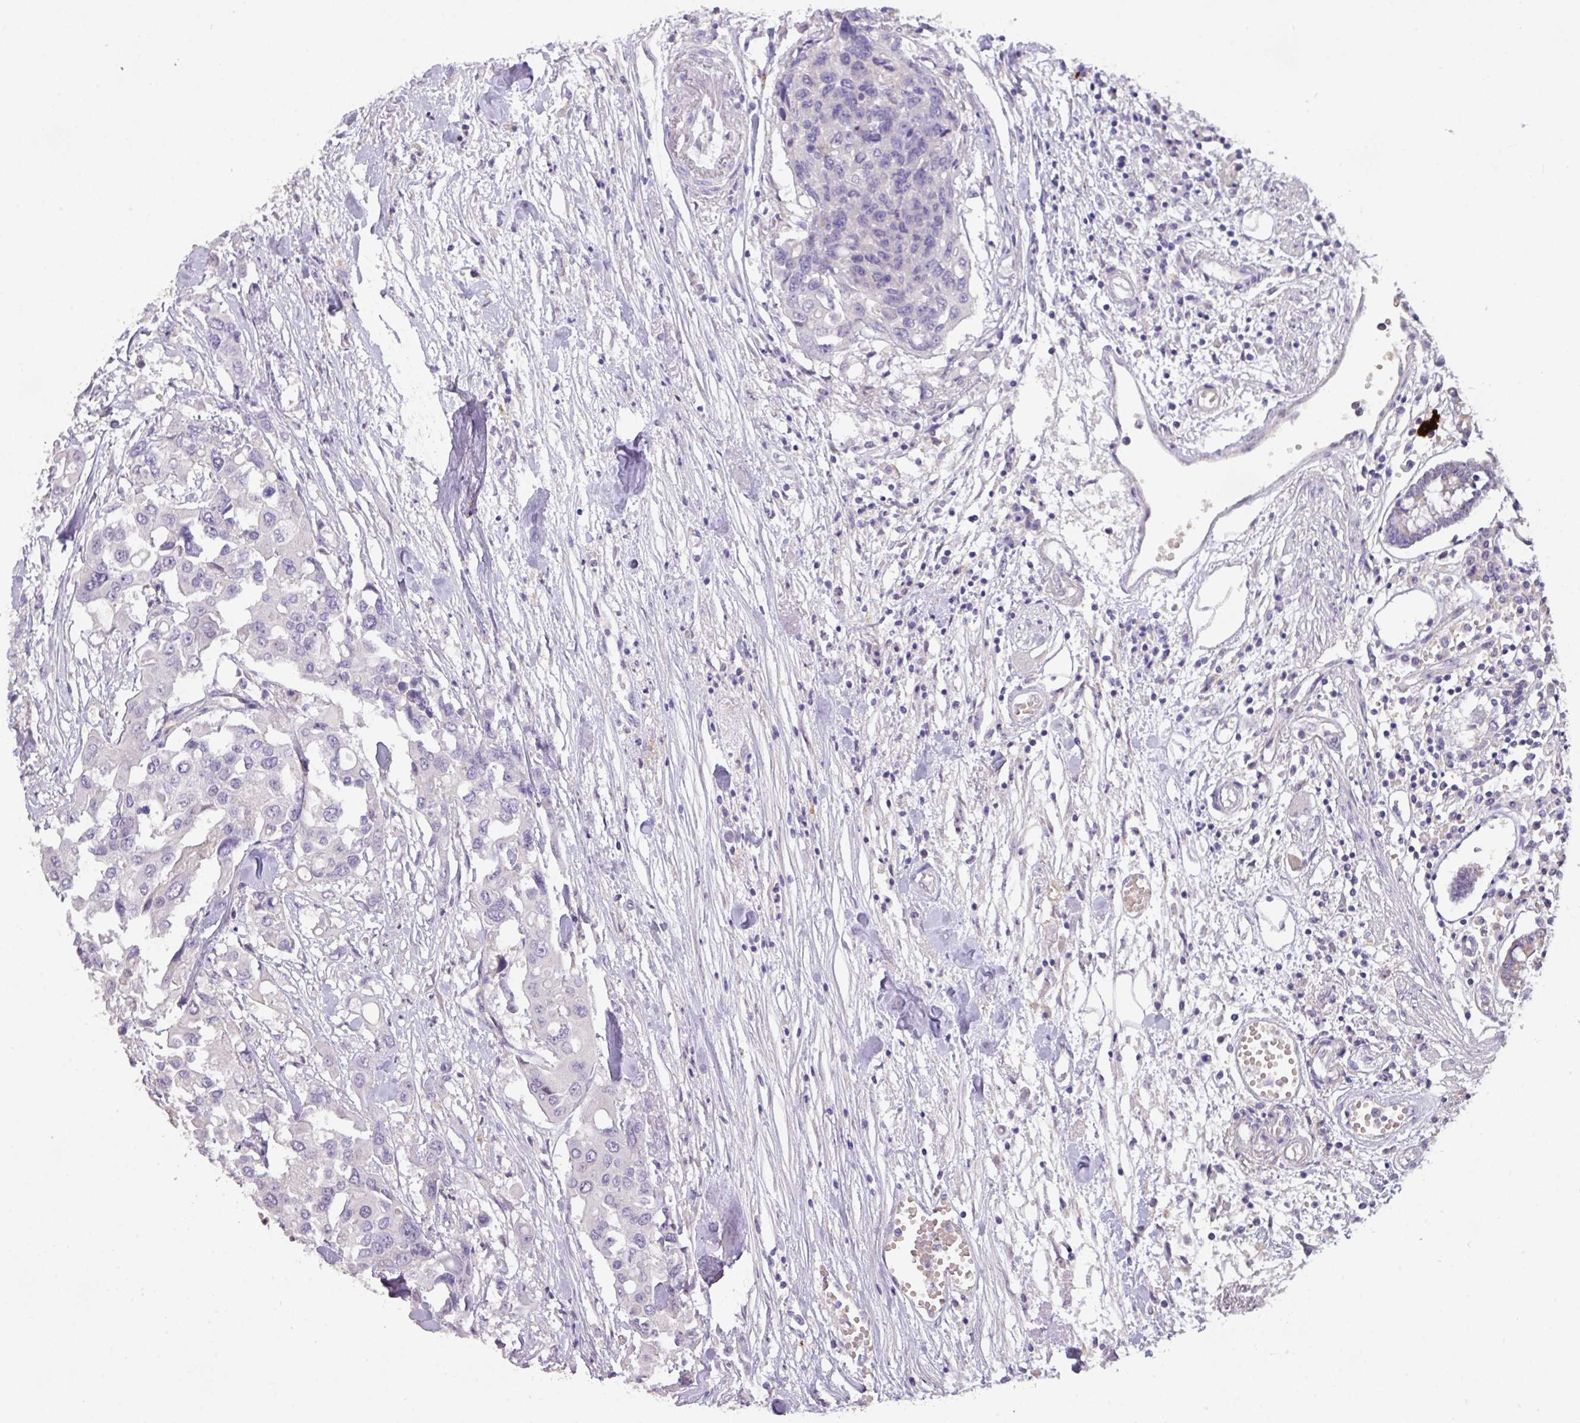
{"staining": {"intensity": "negative", "quantity": "none", "location": "none"}, "tissue": "colorectal cancer", "cell_type": "Tumor cells", "image_type": "cancer", "snomed": [{"axis": "morphology", "description": "Adenocarcinoma, NOS"}, {"axis": "topography", "description": "Colon"}], "caption": "Tumor cells show no significant expression in colorectal cancer (adenocarcinoma).", "gene": "PRADC1", "patient": {"sex": "male", "age": 77}}